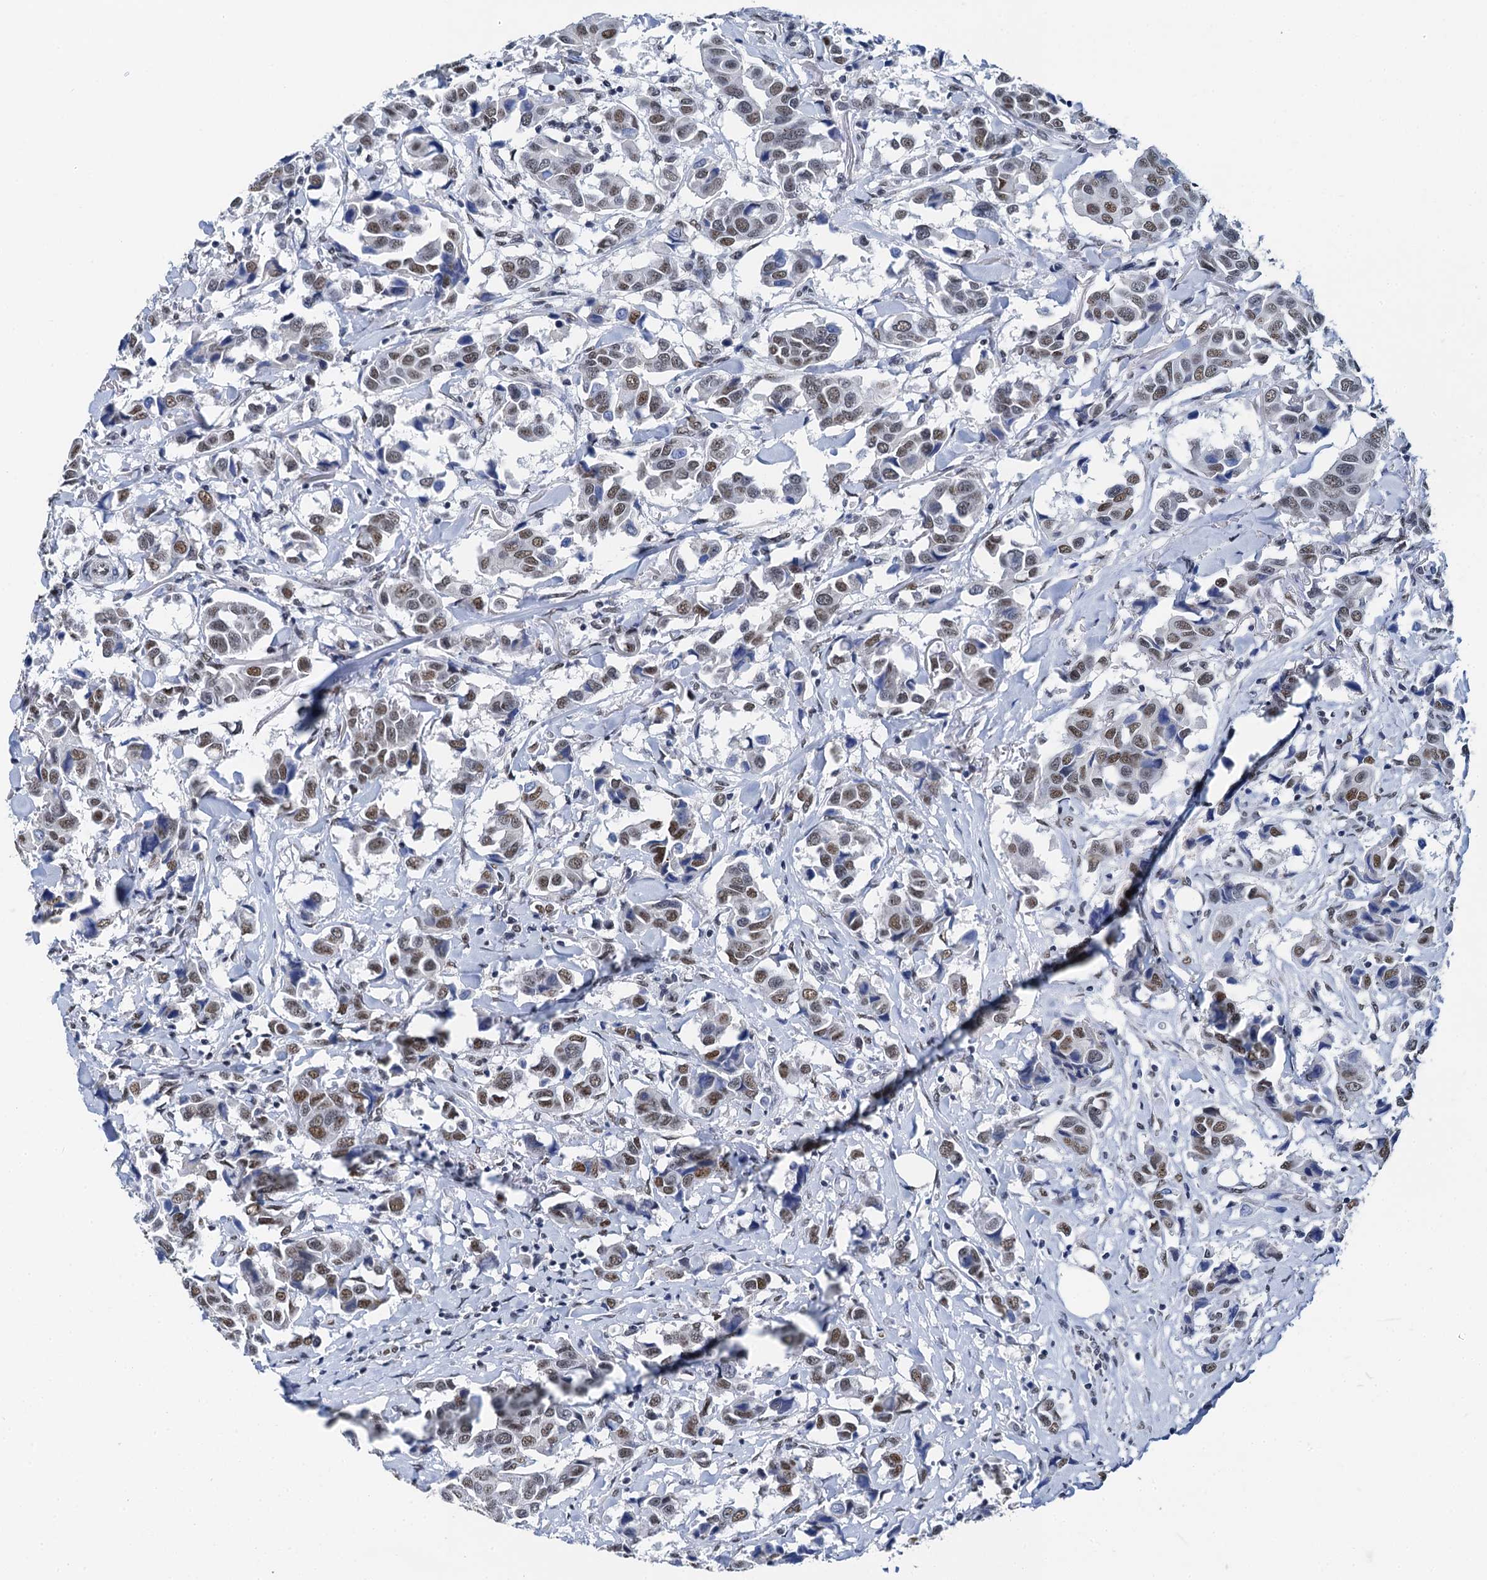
{"staining": {"intensity": "moderate", "quantity": ">75%", "location": "nuclear"}, "tissue": "breast cancer", "cell_type": "Tumor cells", "image_type": "cancer", "snomed": [{"axis": "morphology", "description": "Duct carcinoma"}, {"axis": "topography", "description": "Breast"}], "caption": "This micrograph shows breast cancer stained with immunohistochemistry (IHC) to label a protein in brown. The nuclear of tumor cells show moderate positivity for the protein. Nuclei are counter-stained blue.", "gene": "SLTM", "patient": {"sex": "female", "age": 80}}